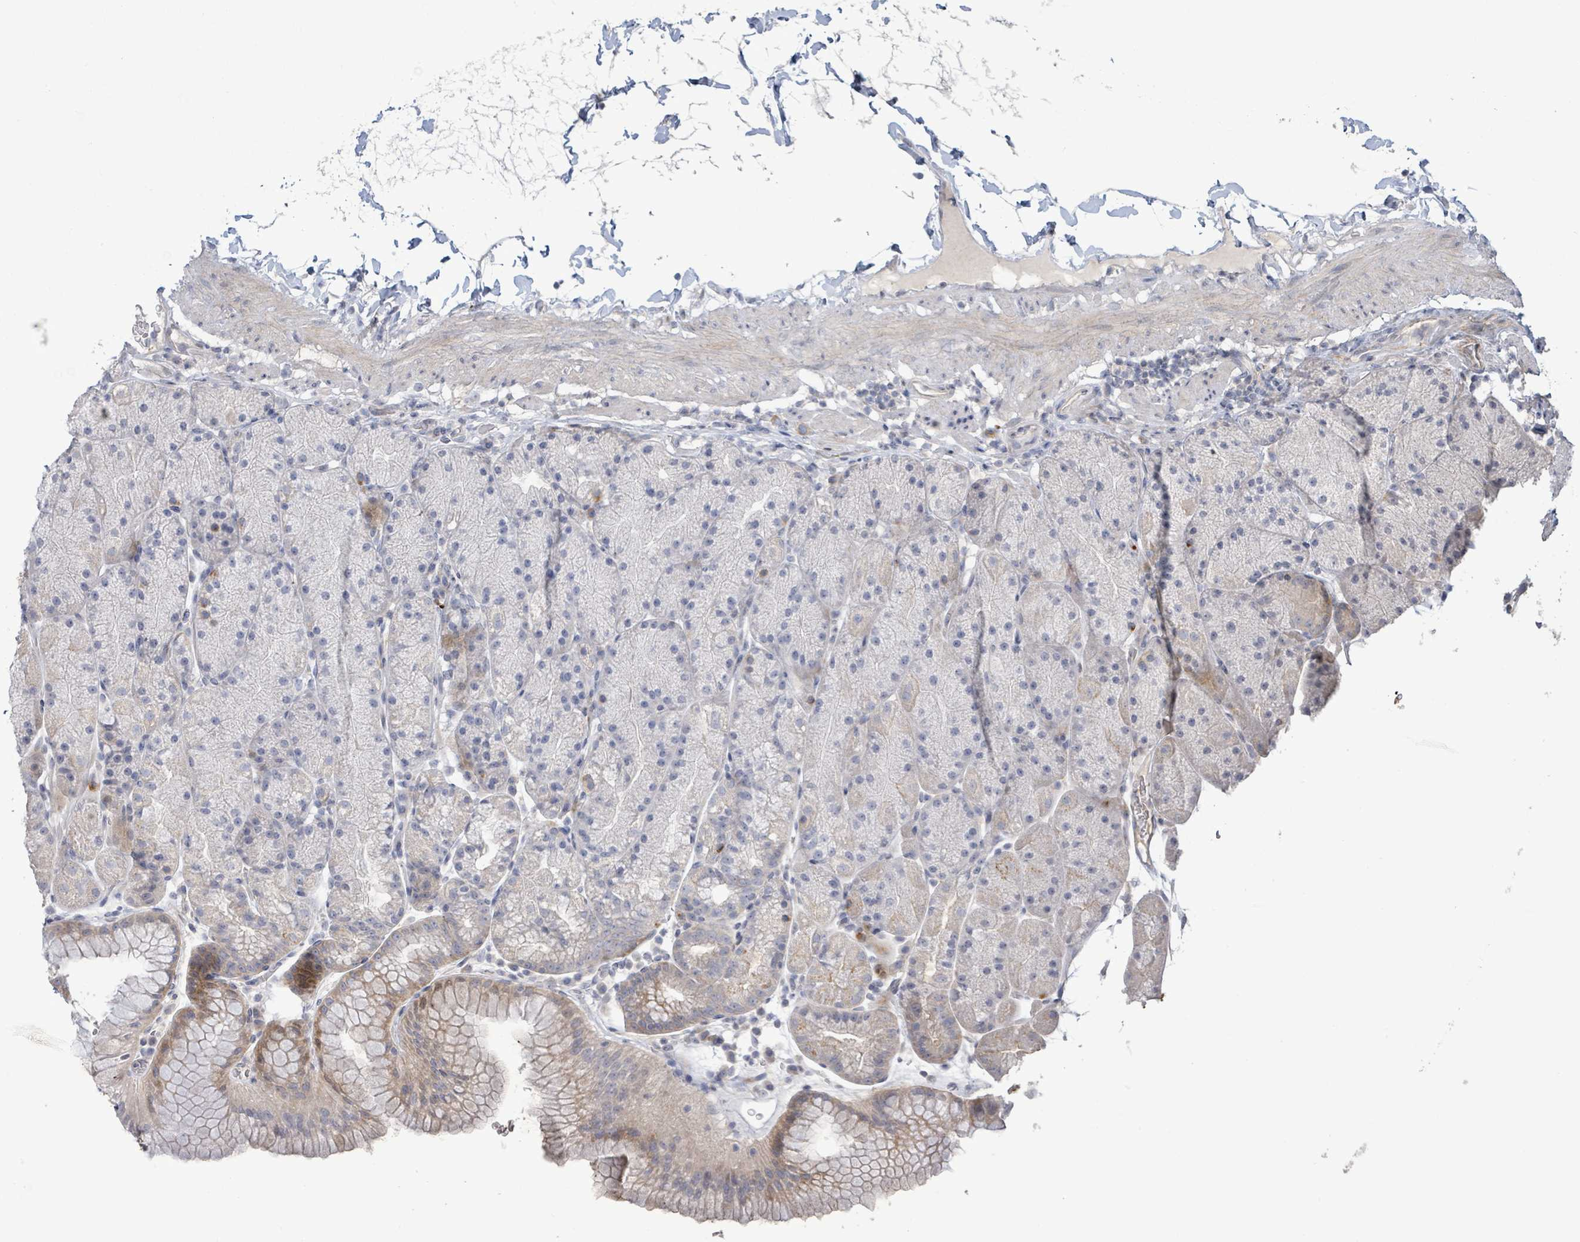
{"staining": {"intensity": "moderate", "quantity": "<25%", "location": "cytoplasmic/membranous"}, "tissue": "stomach", "cell_type": "Glandular cells", "image_type": "normal", "snomed": [{"axis": "morphology", "description": "Normal tissue, NOS"}, {"axis": "topography", "description": "Stomach, upper"}, {"axis": "topography", "description": "Stomach, lower"}], "caption": "Benign stomach shows moderate cytoplasmic/membranous expression in approximately <25% of glandular cells, visualized by immunohistochemistry. (DAB = brown stain, brightfield microscopy at high magnification).", "gene": "LILRA4", "patient": {"sex": "male", "age": 67}}